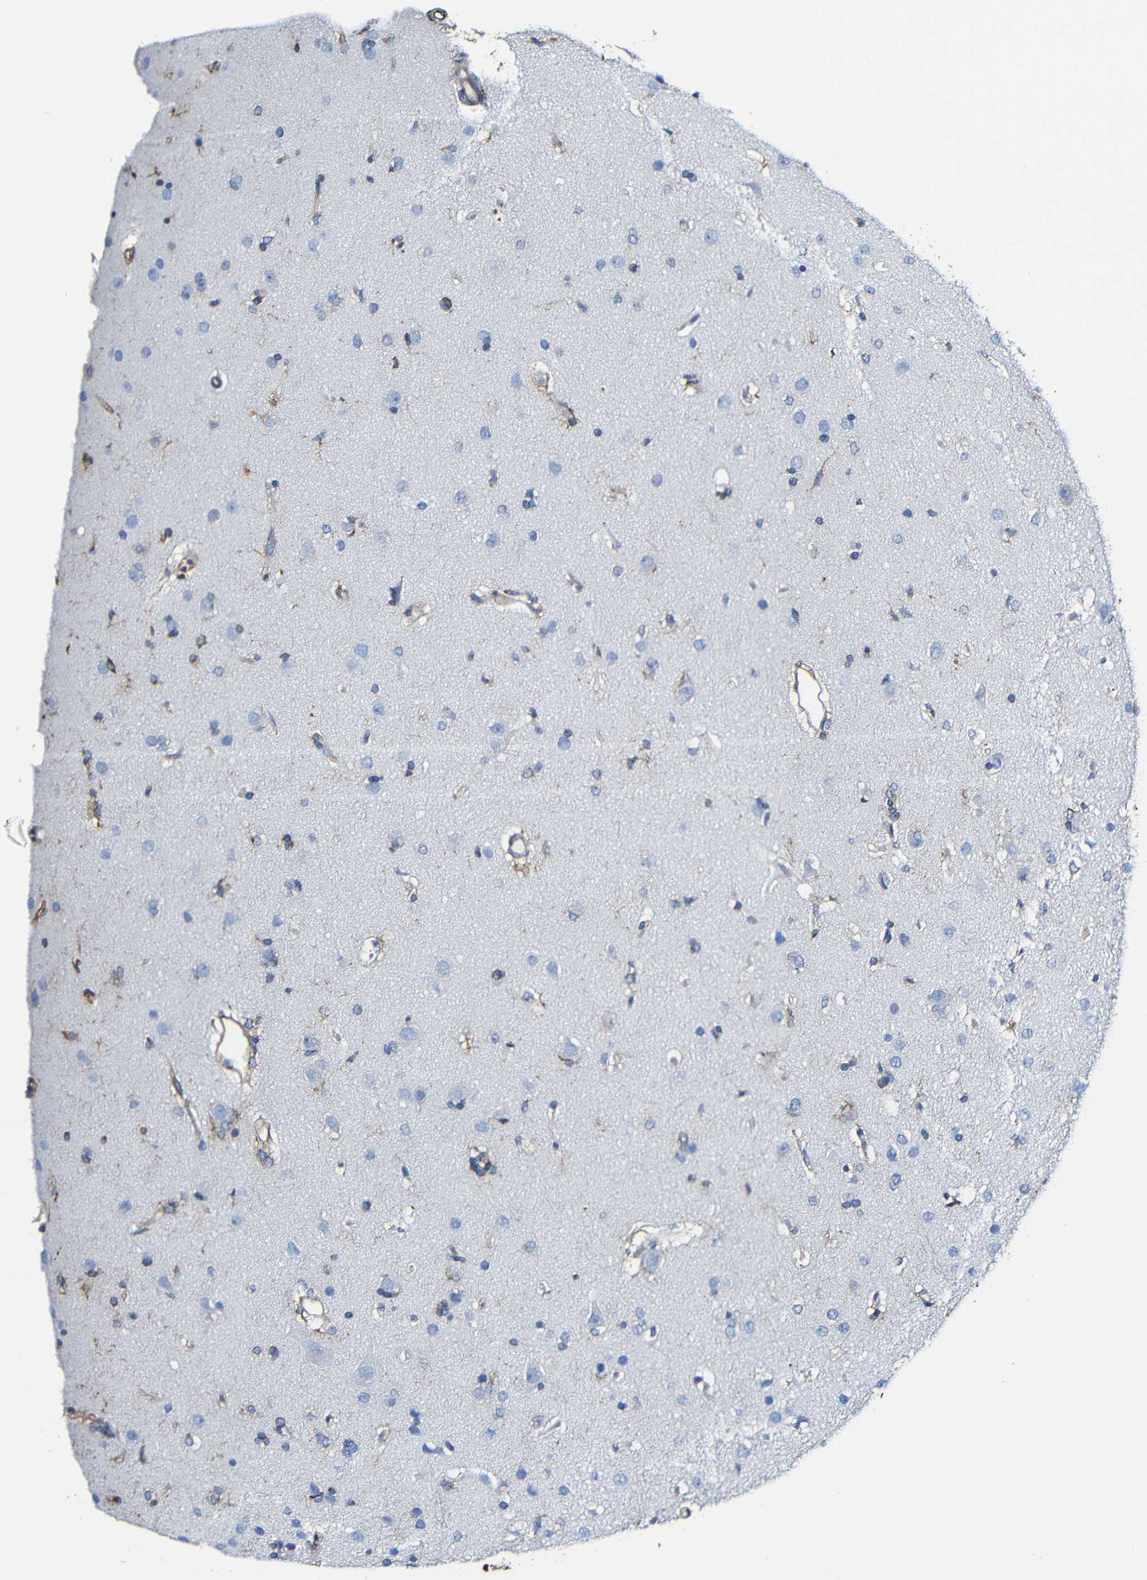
{"staining": {"intensity": "moderate", "quantity": "<25%", "location": "cytoplasmic/membranous"}, "tissue": "glioma", "cell_type": "Tumor cells", "image_type": "cancer", "snomed": [{"axis": "morphology", "description": "Glioma, malignant, High grade"}, {"axis": "topography", "description": "Brain"}], "caption": "A photomicrograph of malignant glioma (high-grade) stained for a protein reveals moderate cytoplasmic/membranous brown staining in tumor cells.", "gene": "MSN", "patient": {"sex": "female", "age": 59}}